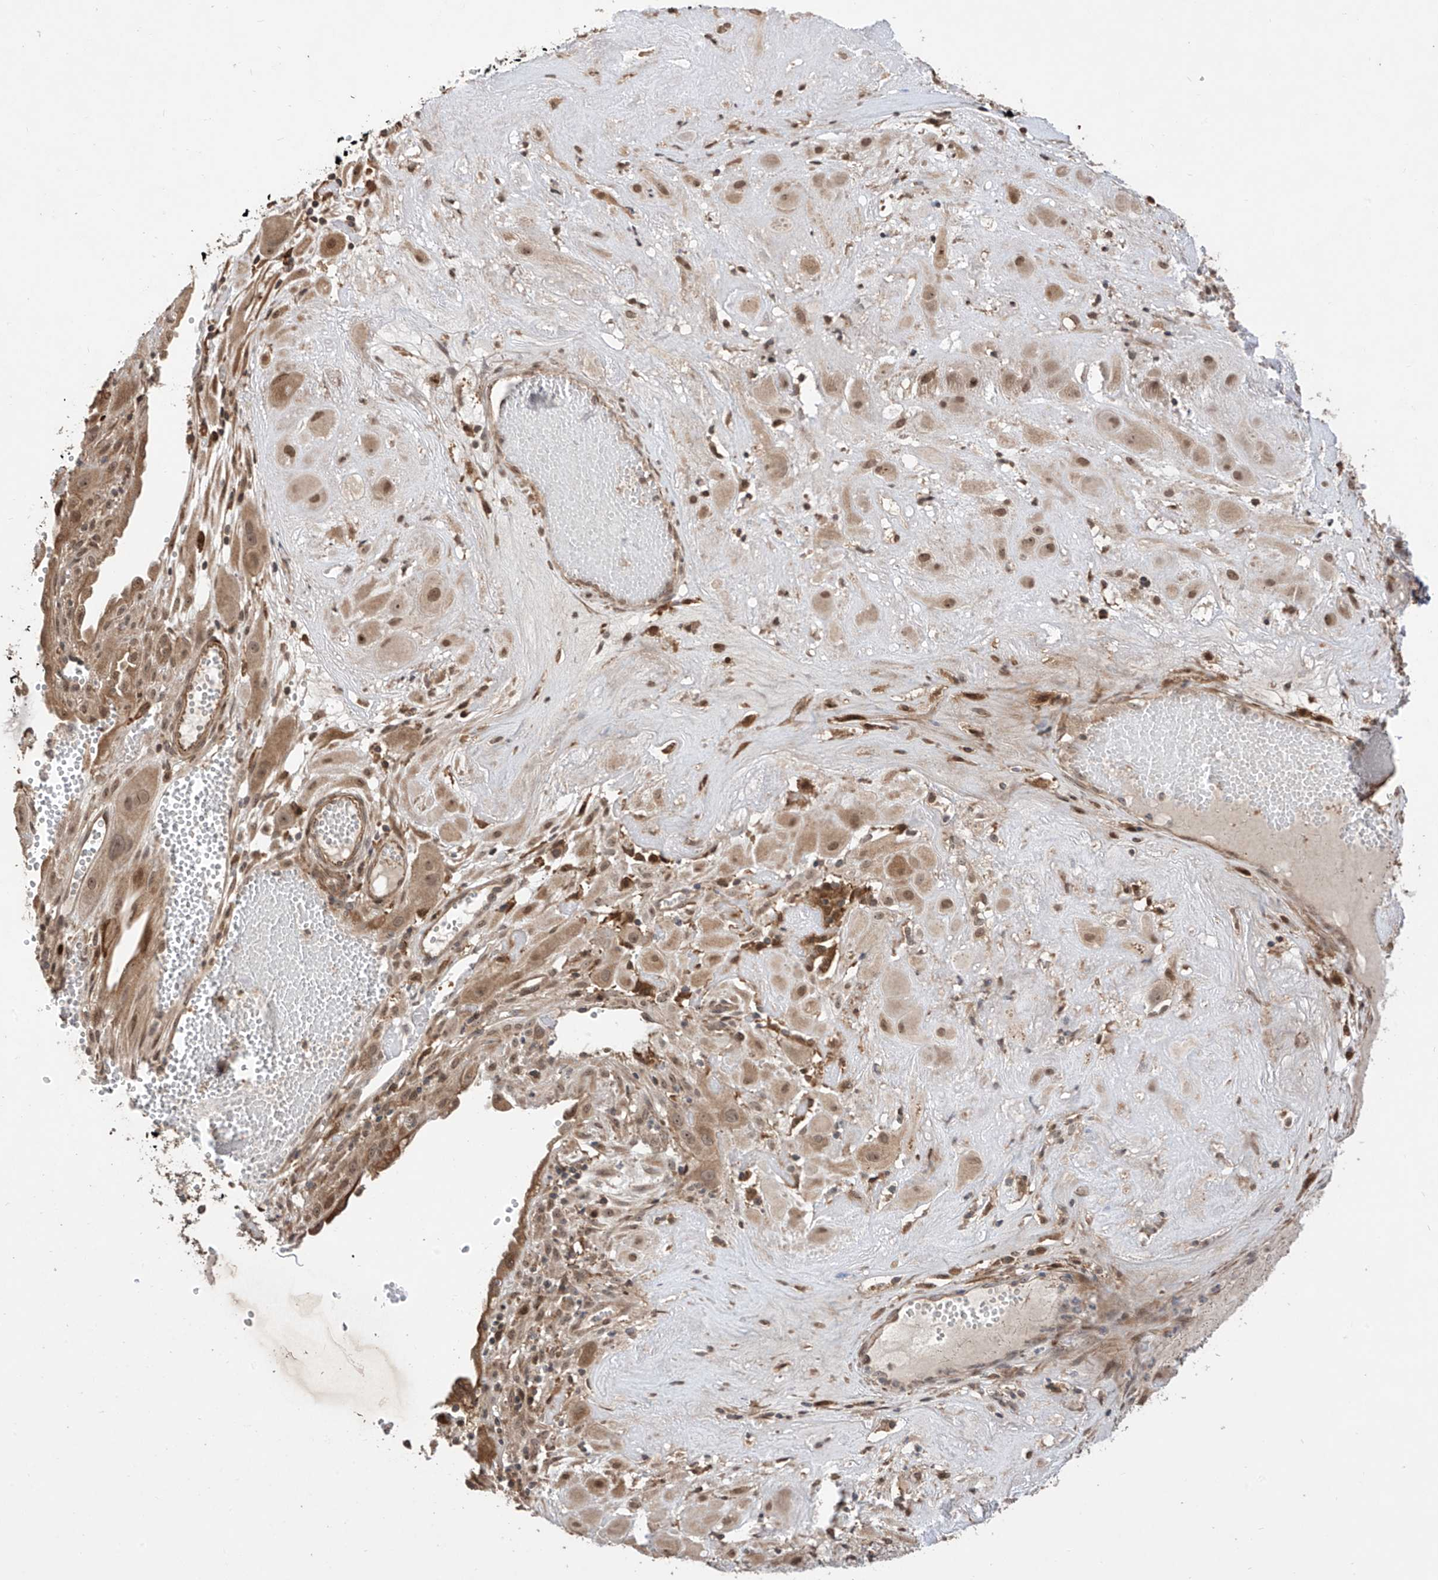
{"staining": {"intensity": "moderate", "quantity": ">75%", "location": "cytoplasmic/membranous,nuclear"}, "tissue": "cervical cancer", "cell_type": "Tumor cells", "image_type": "cancer", "snomed": [{"axis": "morphology", "description": "Squamous cell carcinoma, NOS"}, {"axis": "topography", "description": "Cervix"}], "caption": "A medium amount of moderate cytoplasmic/membranous and nuclear positivity is identified in approximately >75% of tumor cells in cervical cancer tissue.", "gene": "LATS1", "patient": {"sex": "female", "age": 34}}